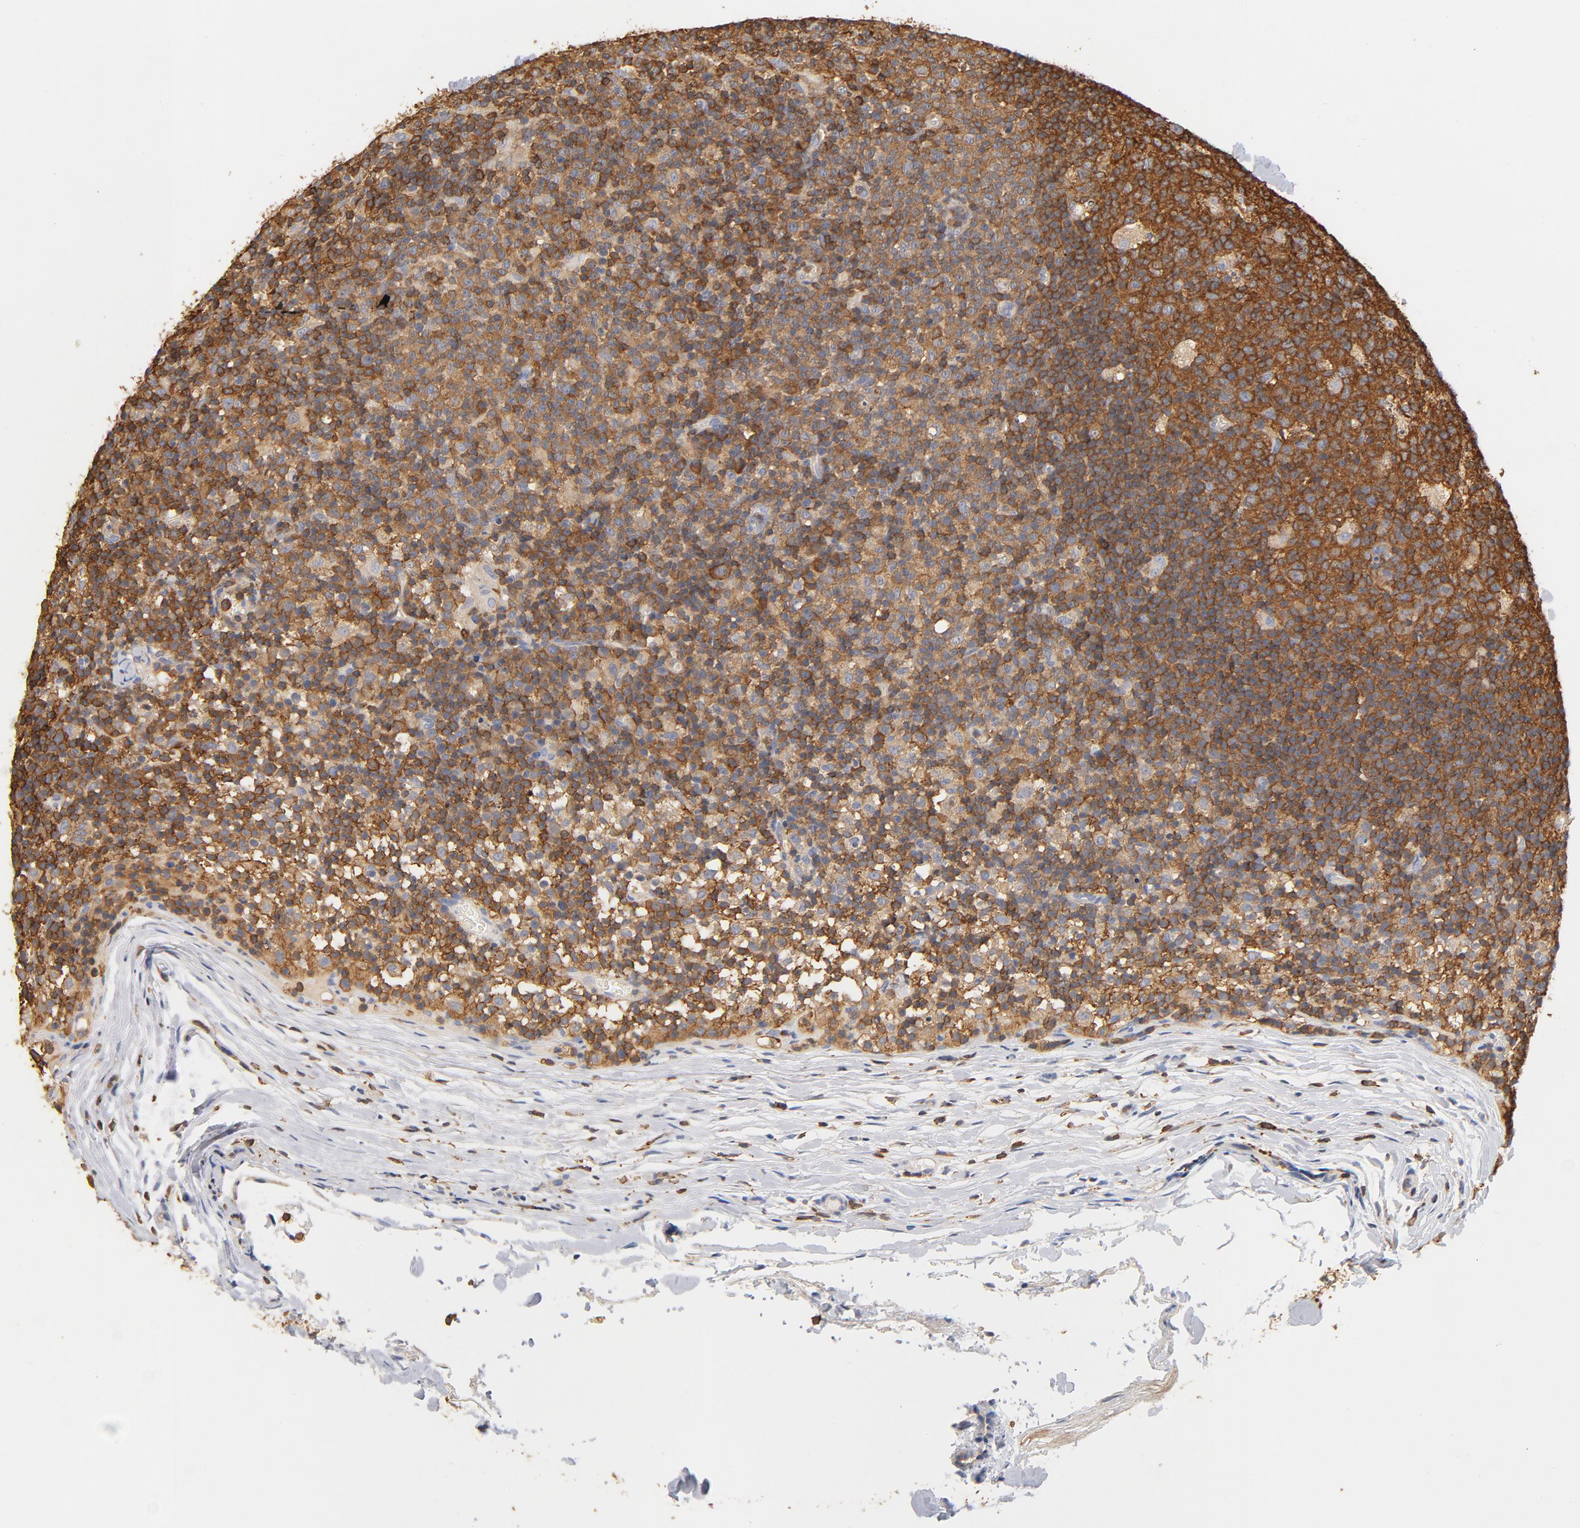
{"staining": {"intensity": "moderate", "quantity": ">75%", "location": "cytoplasmic/membranous"}, "tissue": "lymph node", "cell_type": "Germinal center cells", "image_type": "normal", "snomed": [{"axis": "morphology", "description": "Normal tissue, NOS"}, {"axis": "morphology", "description": "Inflammation, NOS"}, {"axis": "topography", "description": "Lymph node"}], "caption": "Immunohistochemistry (IHC) (DAB) staining of normal lymph node shows moderate cytoplasmic/membranous protein expression in approximately >75% of germinal center cells.", "gene": "EZR", "patient": {"sex": "male", "age": 55}}